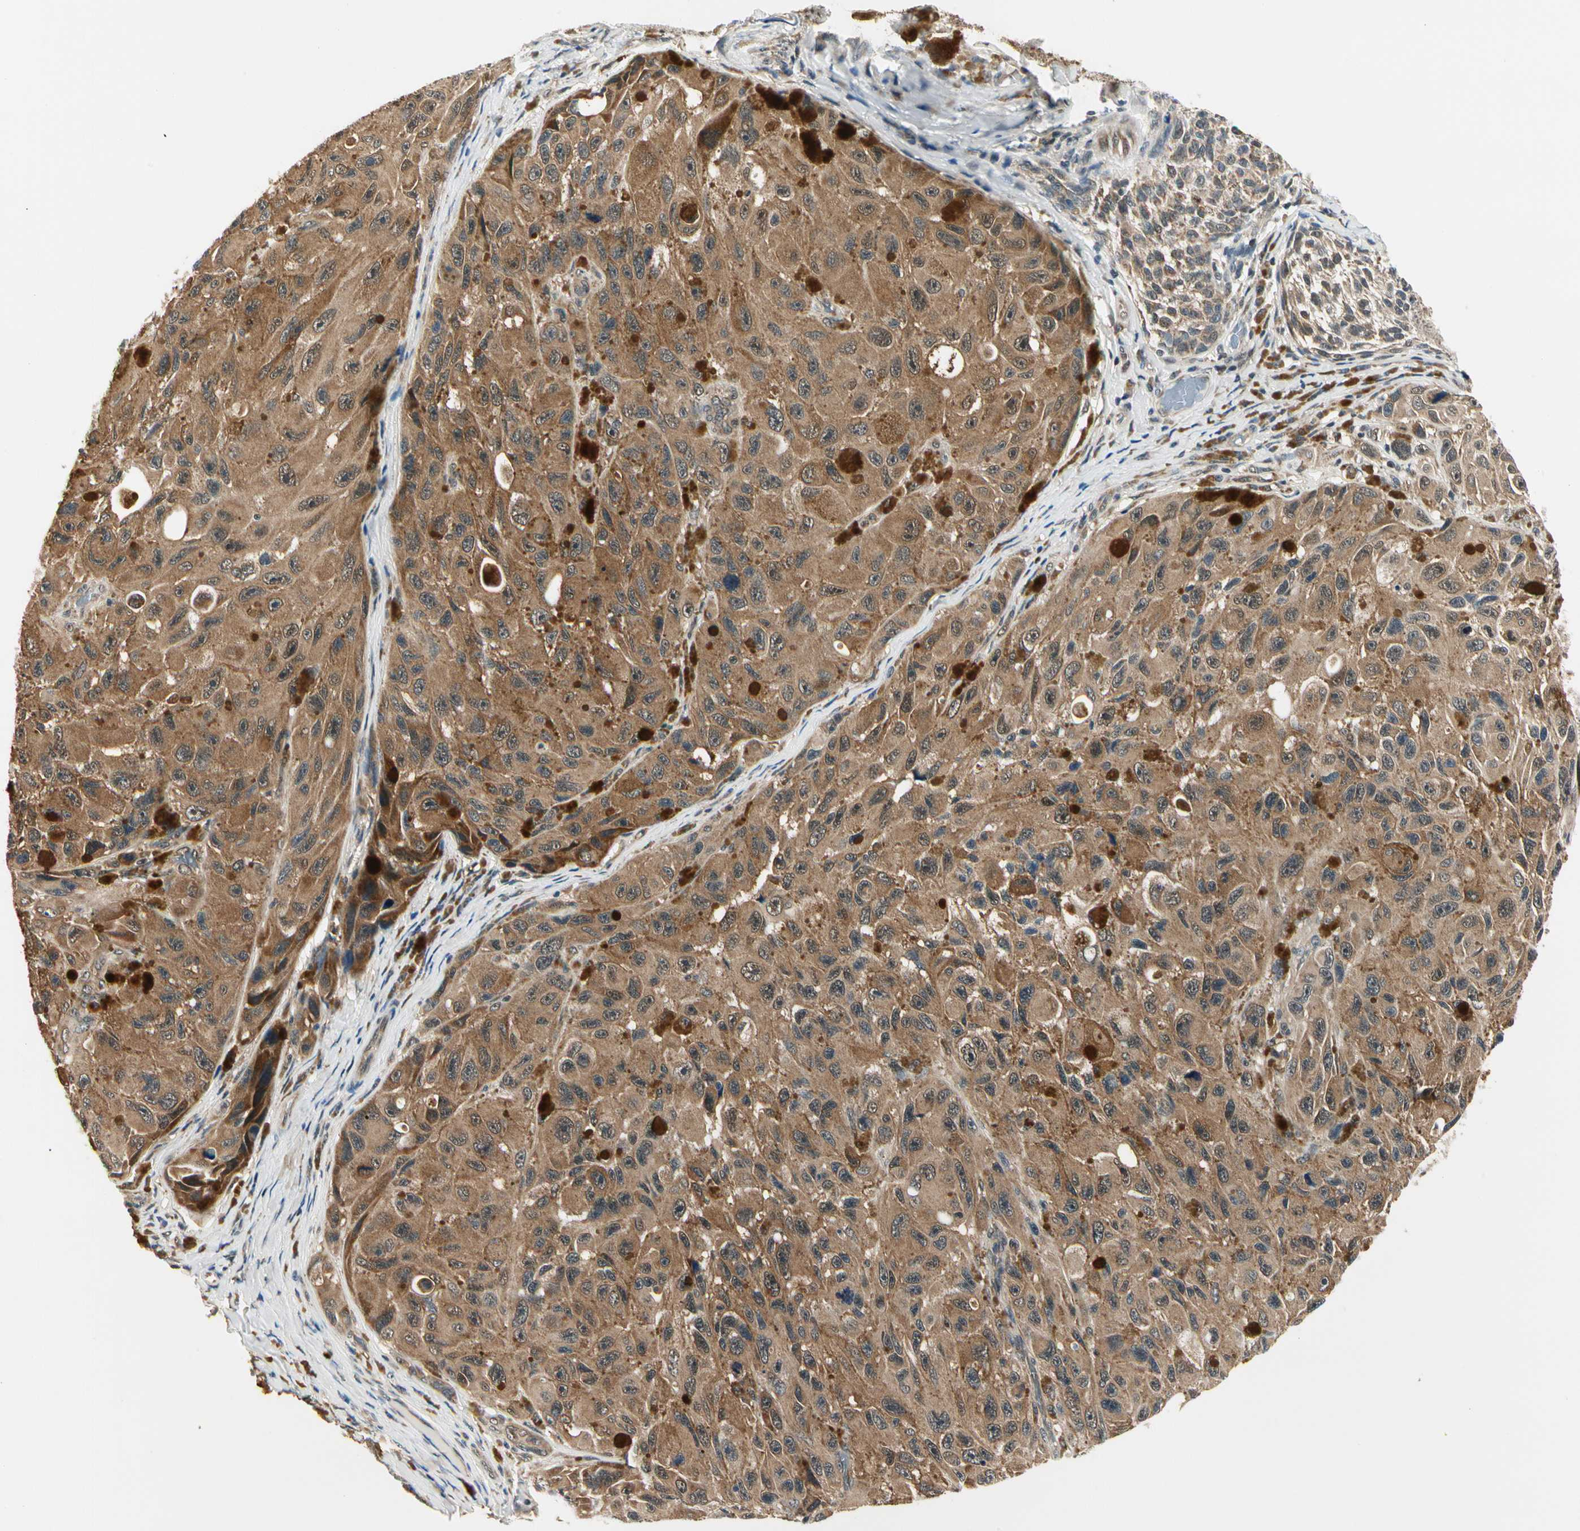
{"staining": {"intensity": "strong", "quantity": ">75%", "location": "cytoplasmic/membranous"}, "tissue": "melanoma", "cell_type": "Tumor cells", "image_type": "cancer", "snomed": [{"axis": "morphology", "description": "Malignant melanoma, NOS"}, {"axis": "topography", "description": "Skin"}], "caption": "Malignant melanoma stained with a protein marker exhibits strong staining in tumor cells.", "gene": "PDK2", "patient": {"sex": "female", "age": 73}}